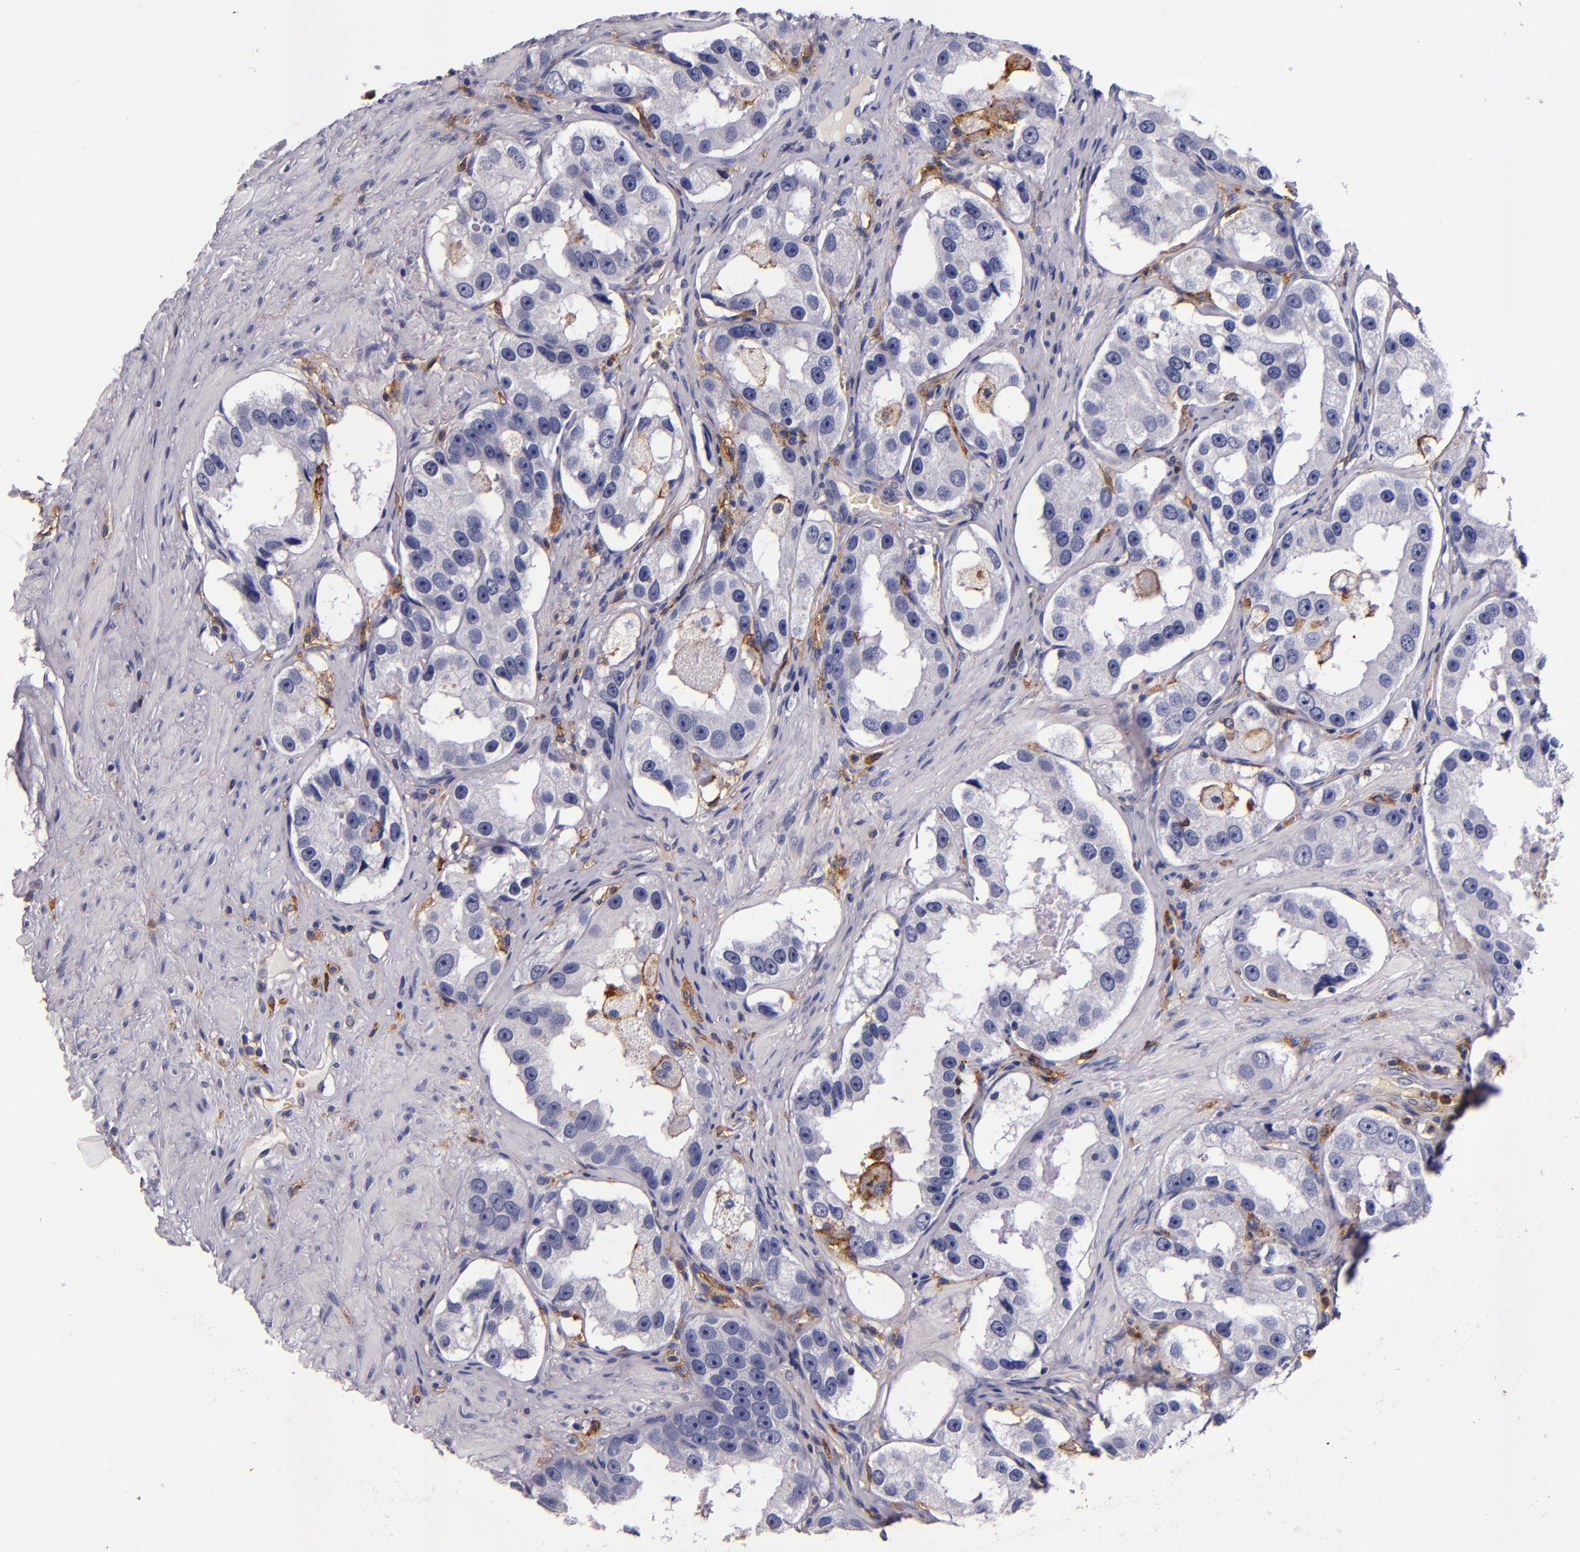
{"staining": {"intensity": "negative", "quantity": "none", "location": "none"}, "tissue": "prostate cancer", "cell_type": "Tumor cells", "image_type": "cancer", "snomed": [{"axis": "morphology", "description": "Adenocarcinoma, High grade"}, {"axis": "topography", "description": "Prostate"}], "caption": "Histopathology image shows no significant protein expression in tumor cells of prostate cancer.", "gene": "SIRPA", "patient": {"sex": "male", "age": 63}}